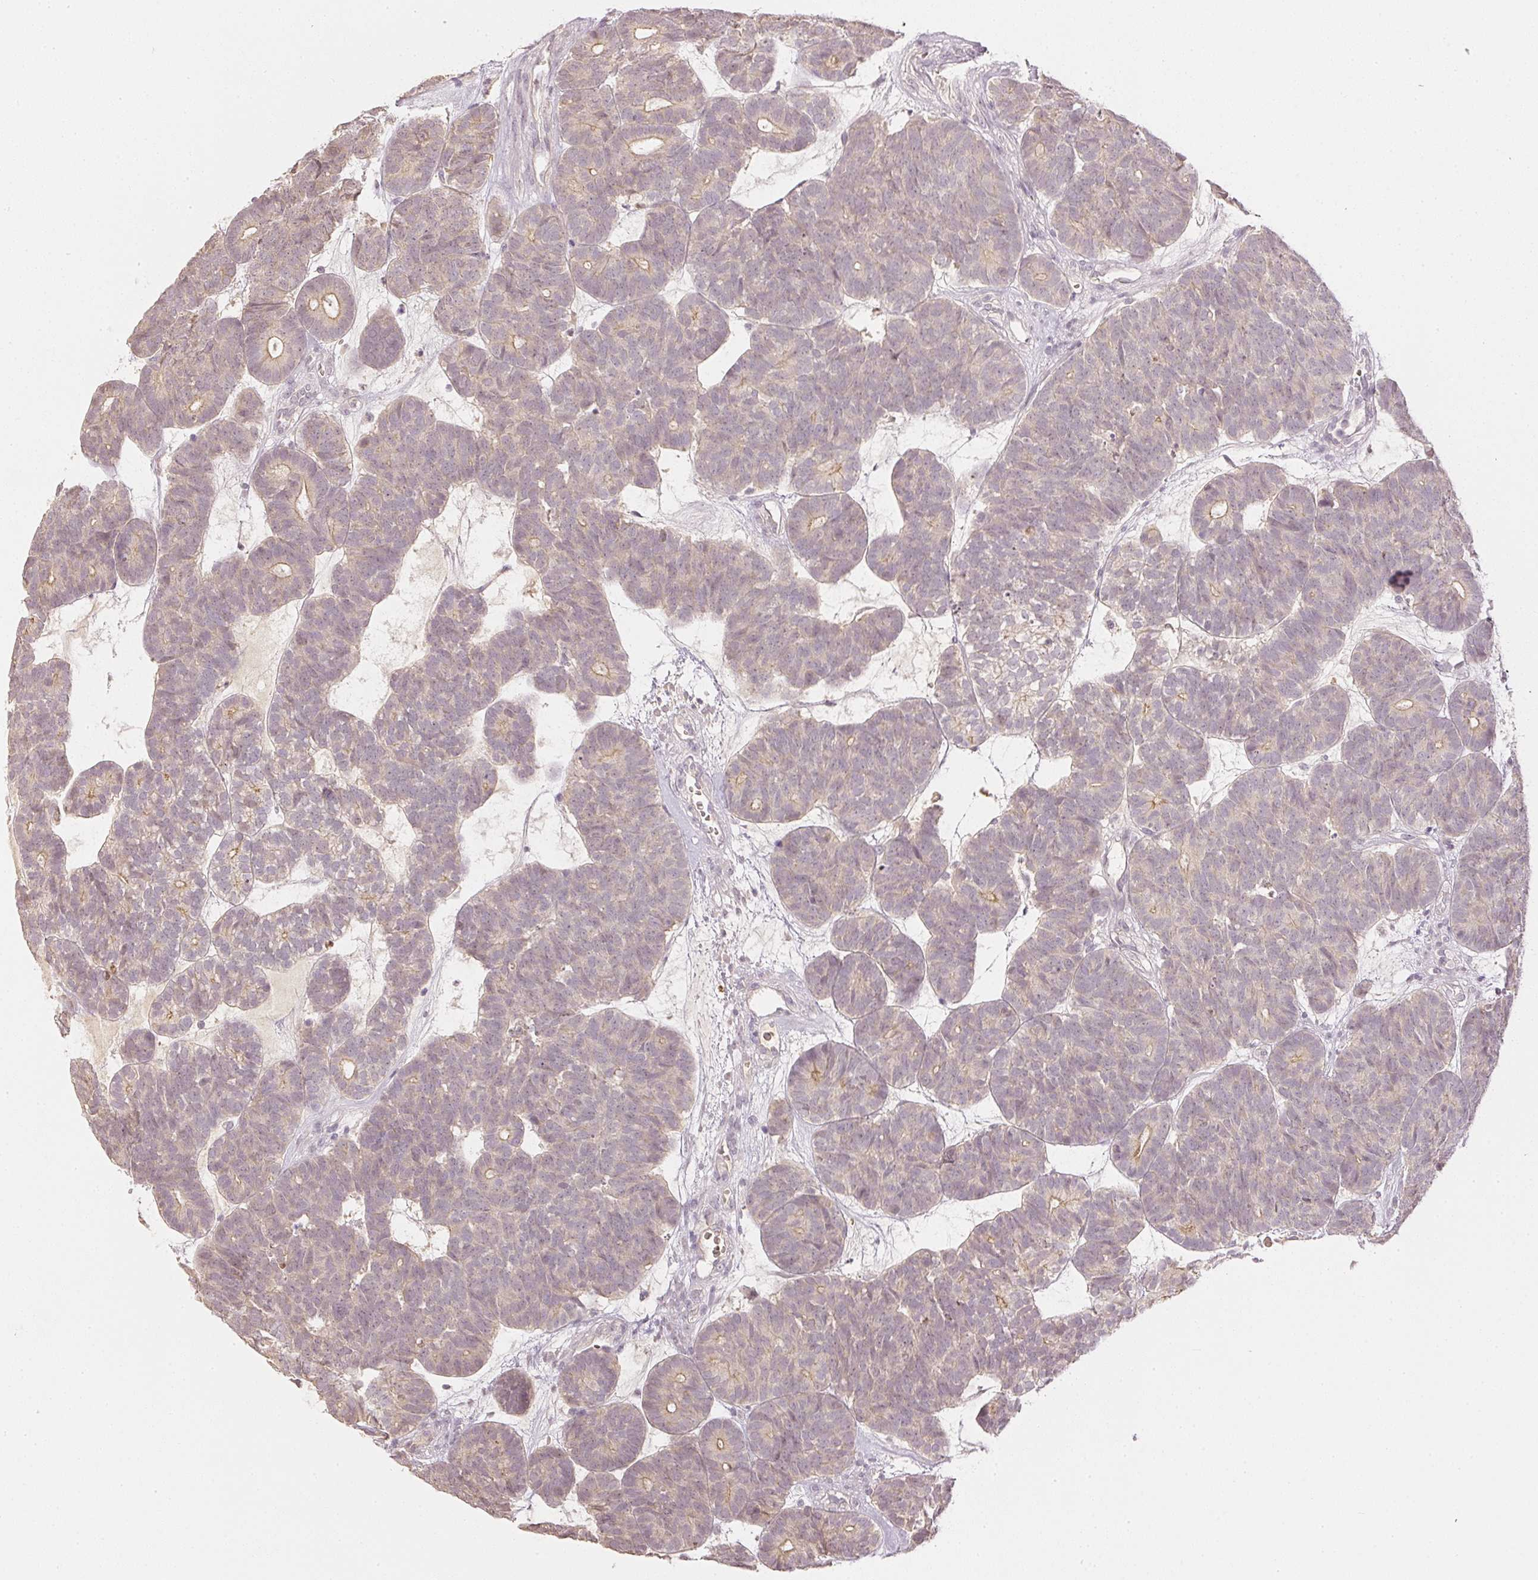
{"staining": {"intensity": "weak", "quantity": "25%-75%", "location": "cytoplasmic/membranous"}, "tissue": "head and neck cancer", "cell_type": "Tumor cells", "image_type": "cancer", "snomed": [{"axis": "morphology", "description": "Adenocarcinoma, NOS"}, {"axis": "topography", "description": "Head-Neck"}], "caption": "About 25%-75% of tumor cells in human head and neck cancer exhibit weak cytoplasmic/membranous protein positivity as visualized by brown immunohistochemical staining.", "gene": "GZMA", "patient": {"sex": "female", "age": 81}}